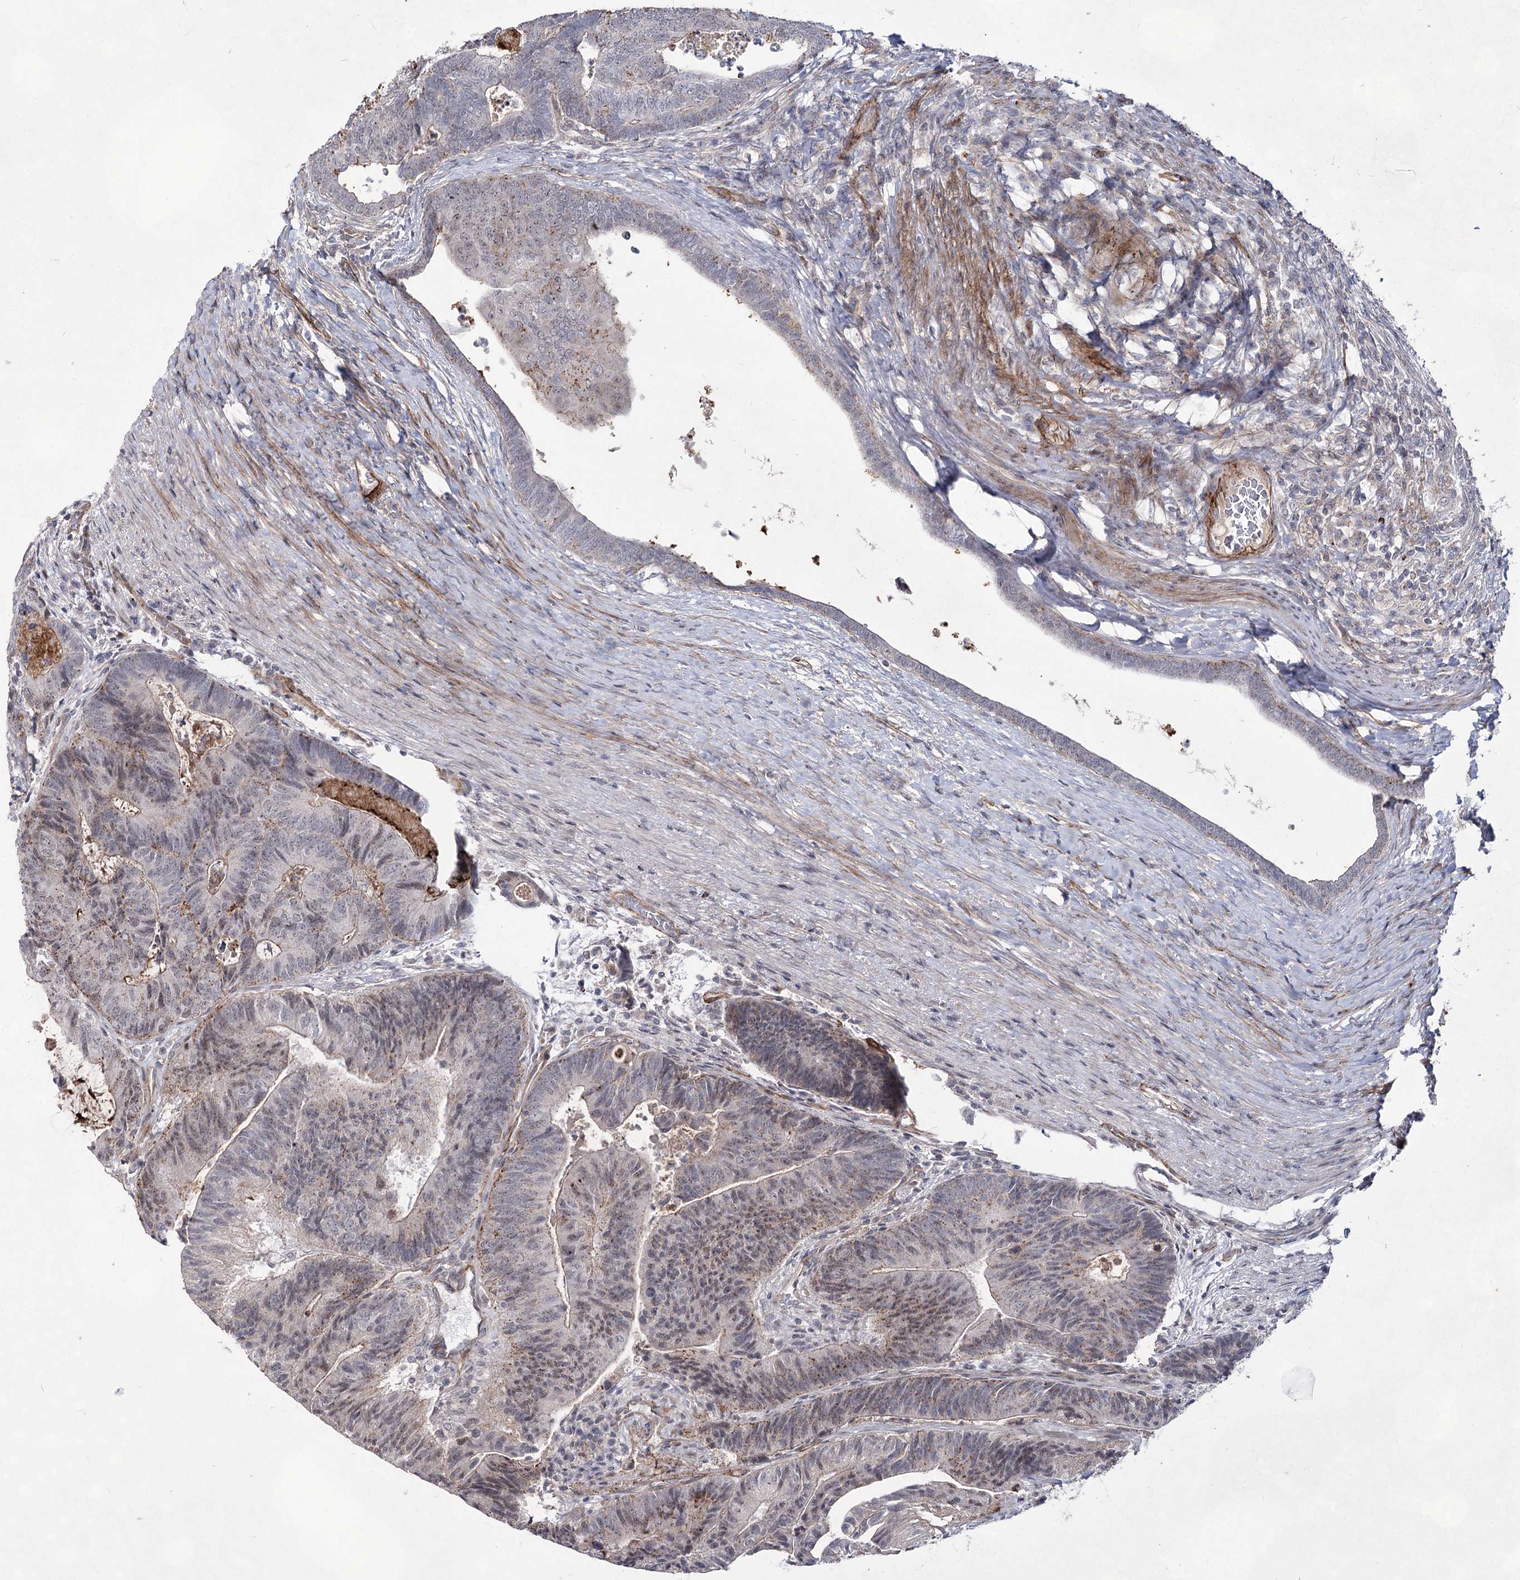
{"staining": {"intensity": "moderate", "quantity": "<25%", "location": "cytoplasmic/membranous"}, "tissue": "colorectal cancer", "cell_type": "Tumor cells", "image_type": "cancer", "snomed": [{"axis": "morphology", "description": "Adenocarcinoma, NOS"}, {"axis": "topography", "description": "Colon"}], "caption": "A brown stain highlights moderate cytoplasmic/membranous expression of a protein in colorectal cancer (adenocarcinoma) tumor cells.", "gene": "ATL2", "patient": {"sex": "female", "age": 67}}